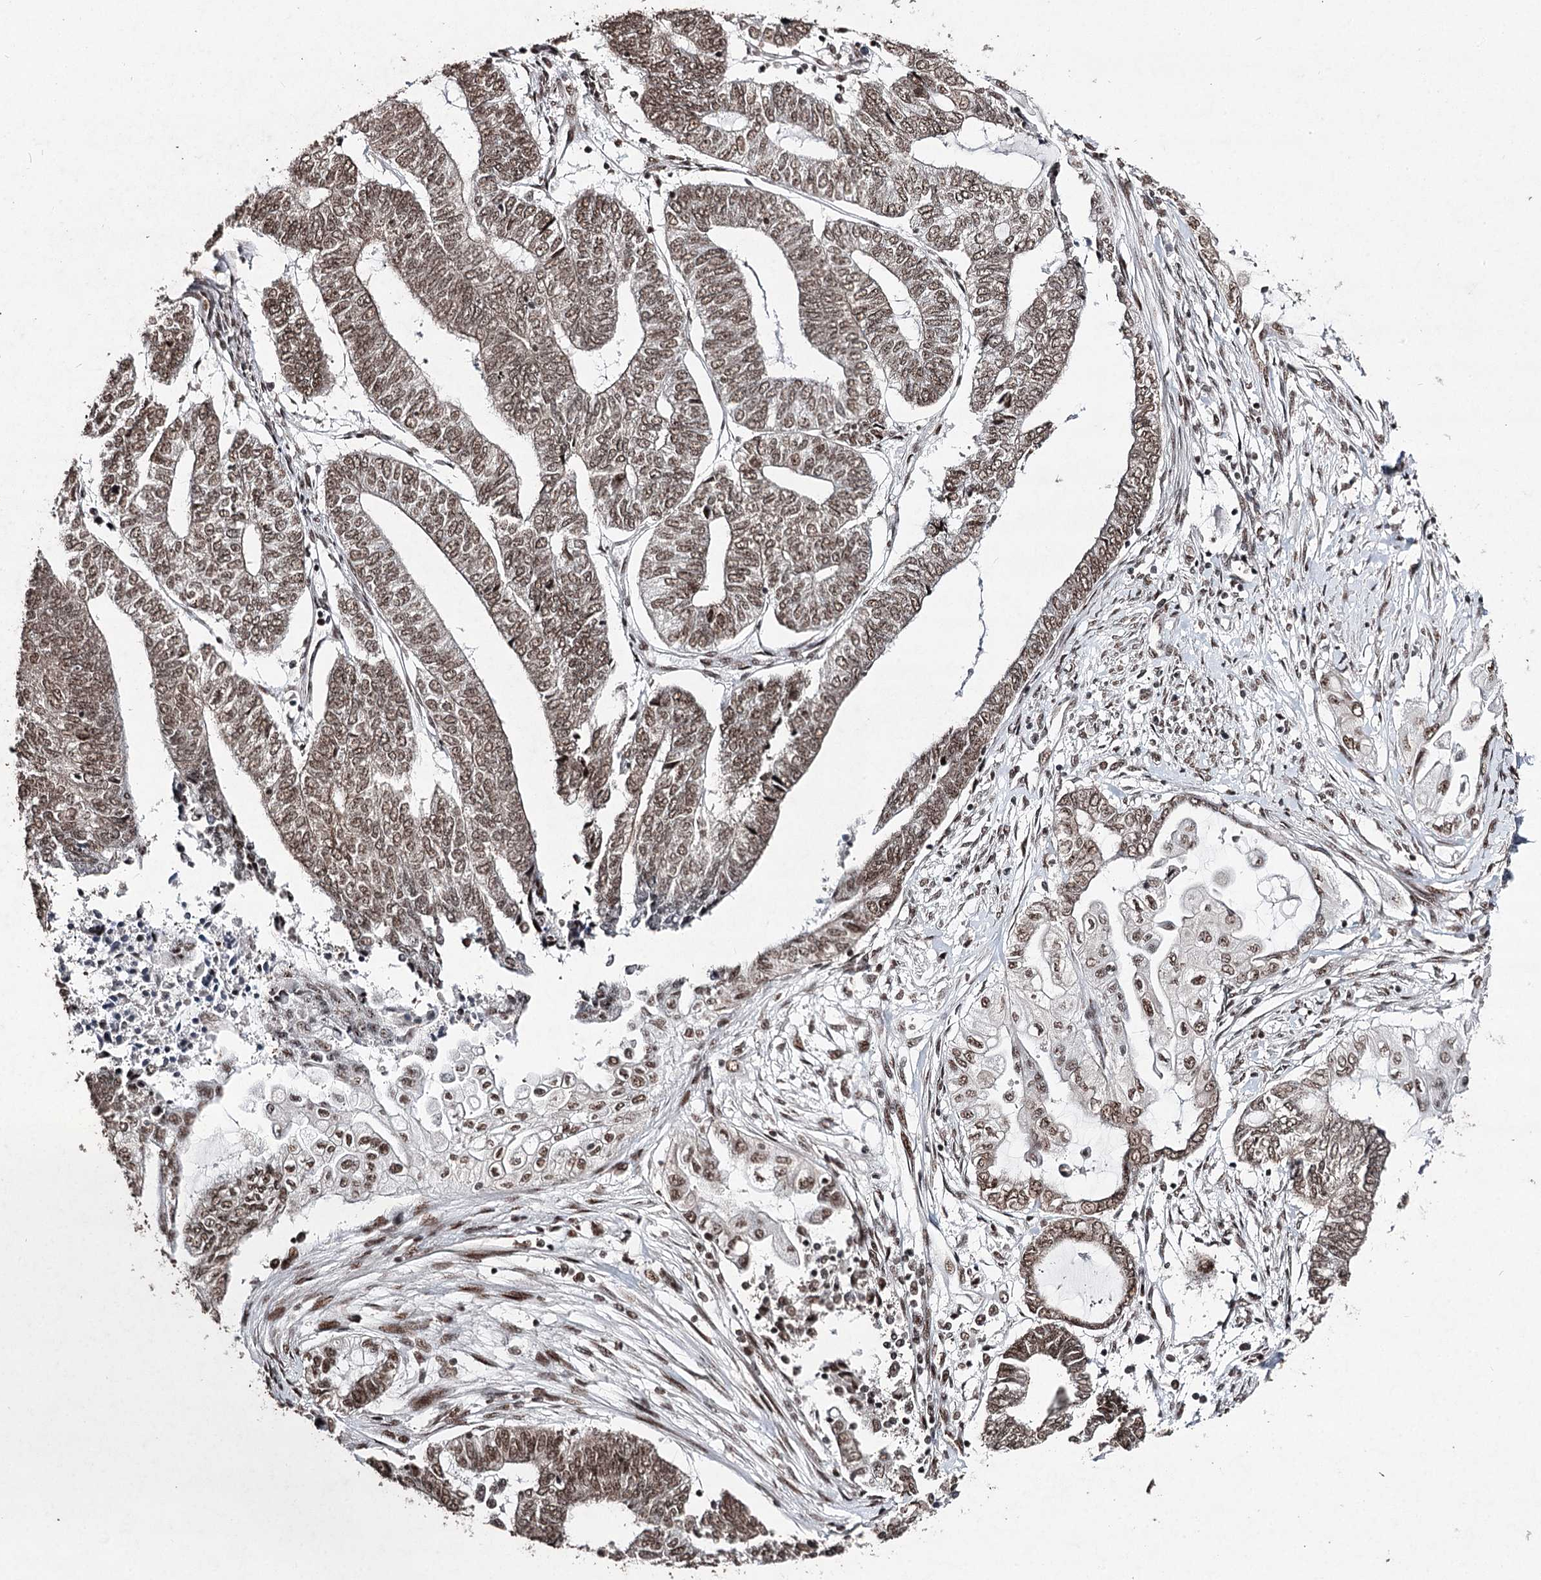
{"staining": {"intensity": "moderate", "quantity": ">75%", "location": "nuclear"}, "tissue": "endometrial cancer", "cell_type": "Tumor cells", "image_type": "cancer", "snomed": [{"axis": "morphology", "description": "Adenocarcinoma, NOS"}, {"axis": "topography", "description": "Uterus"}, {"axis": "topography", "description": "Endometrium"}], "caption": "Immunohistochemical staining of human endometrial adenocarcinoma shows medium levels of moderate nuclear positivity in about >75% of tumor cells.", "gene": "PDCD4", "patient": {"sex": "female", "age": 70}}